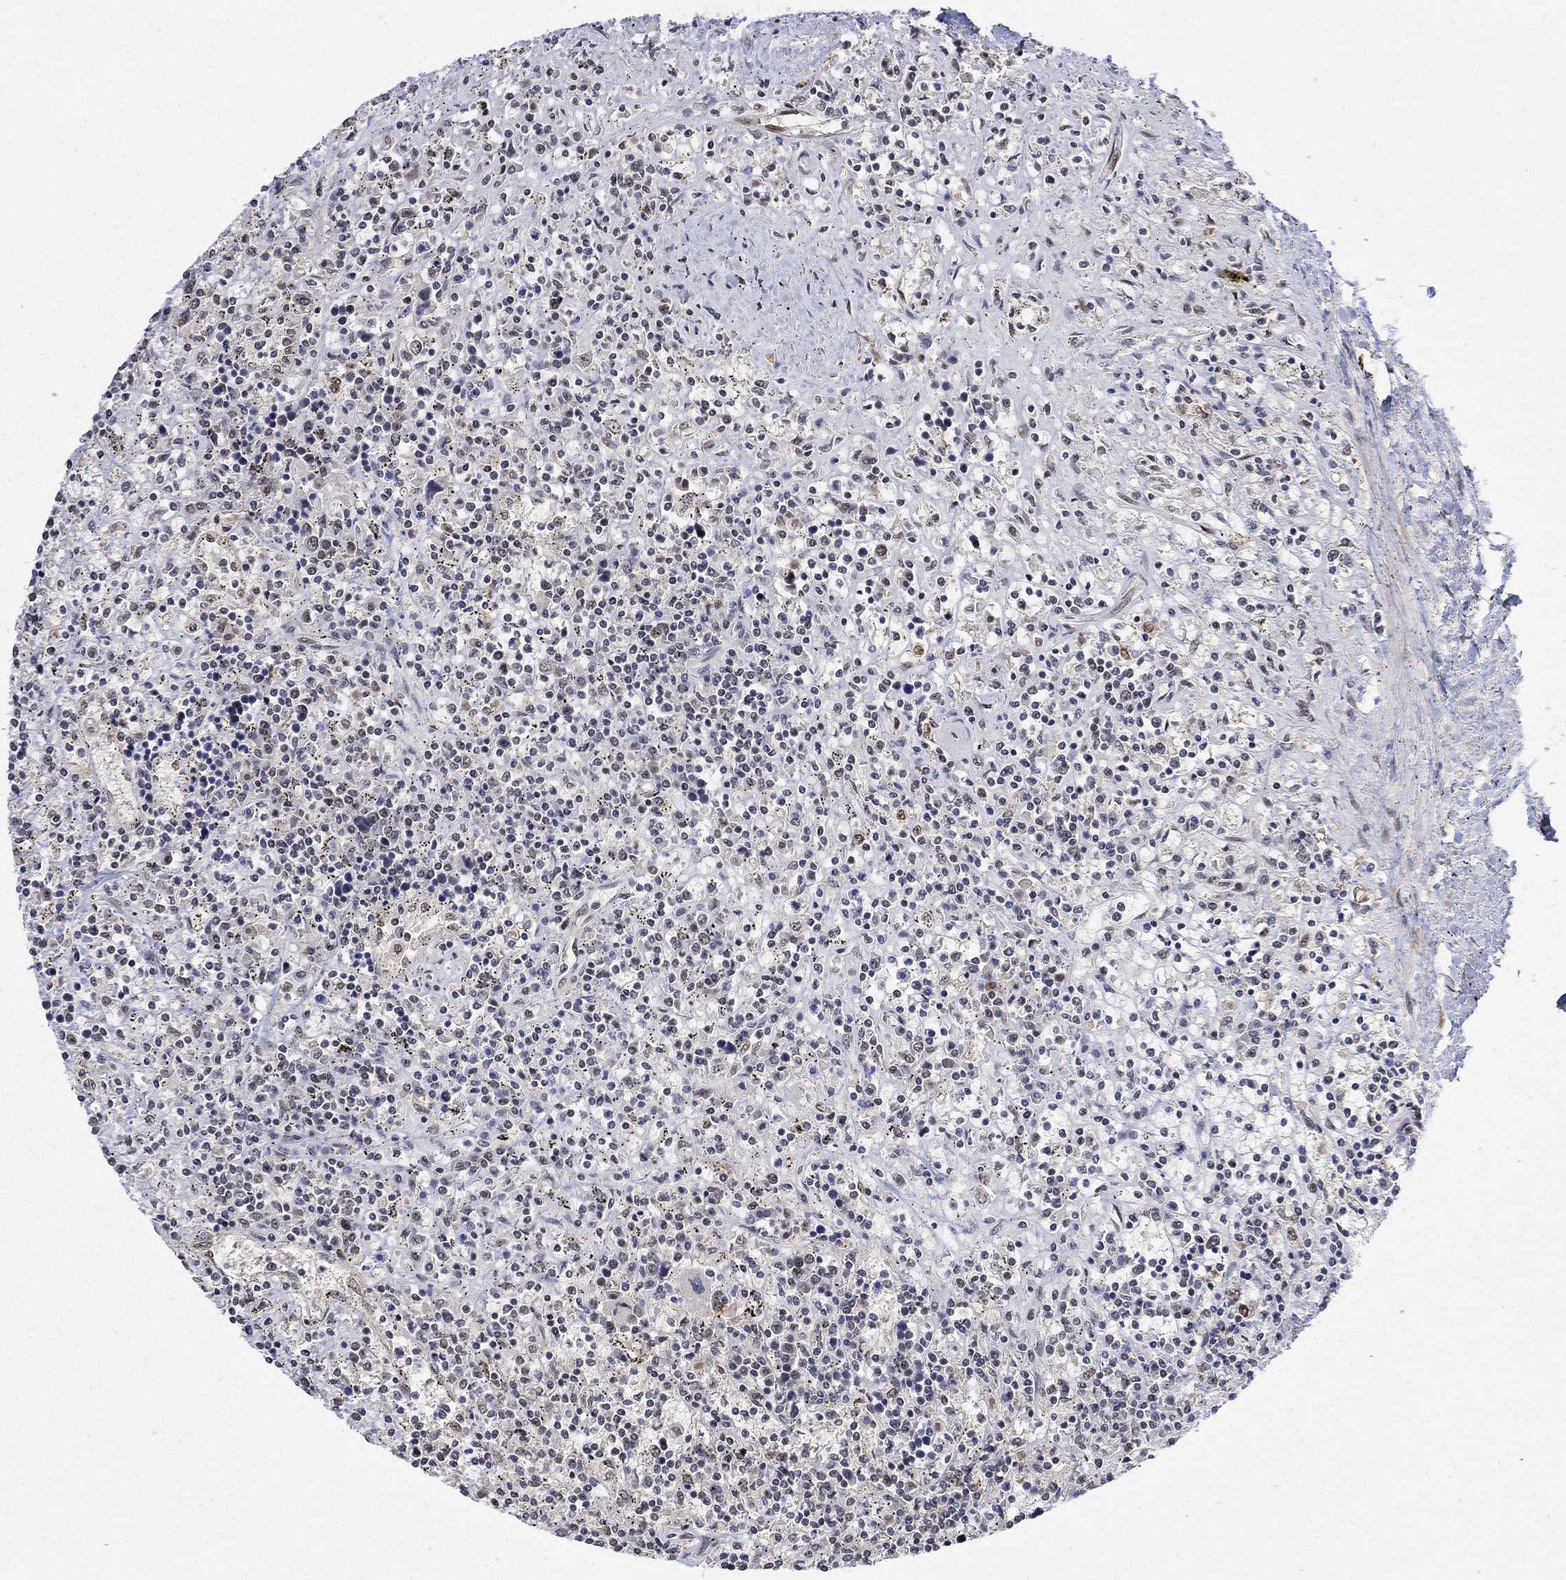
{"staining": {"intensity": "negative", "quantity": "none", "location": "none"}, "tissue": "lymphoma", "cell_type": "Tumor cells", "image_type": "cancer", "snomed": [{"axis": "morphology", "description": "Malignant lymphoma, non-Hodgkin's type, Low grade"}, {"axis": "topography", "description": "Spleen"}], "caption": "DAB immunohistochemical staining of low-grade malignant lymphoma, non-Hodgkin's type reveals no significant staining in tumor cells.", "gene": "E4F1", "patient": {"sex": "male", "age": 62}}